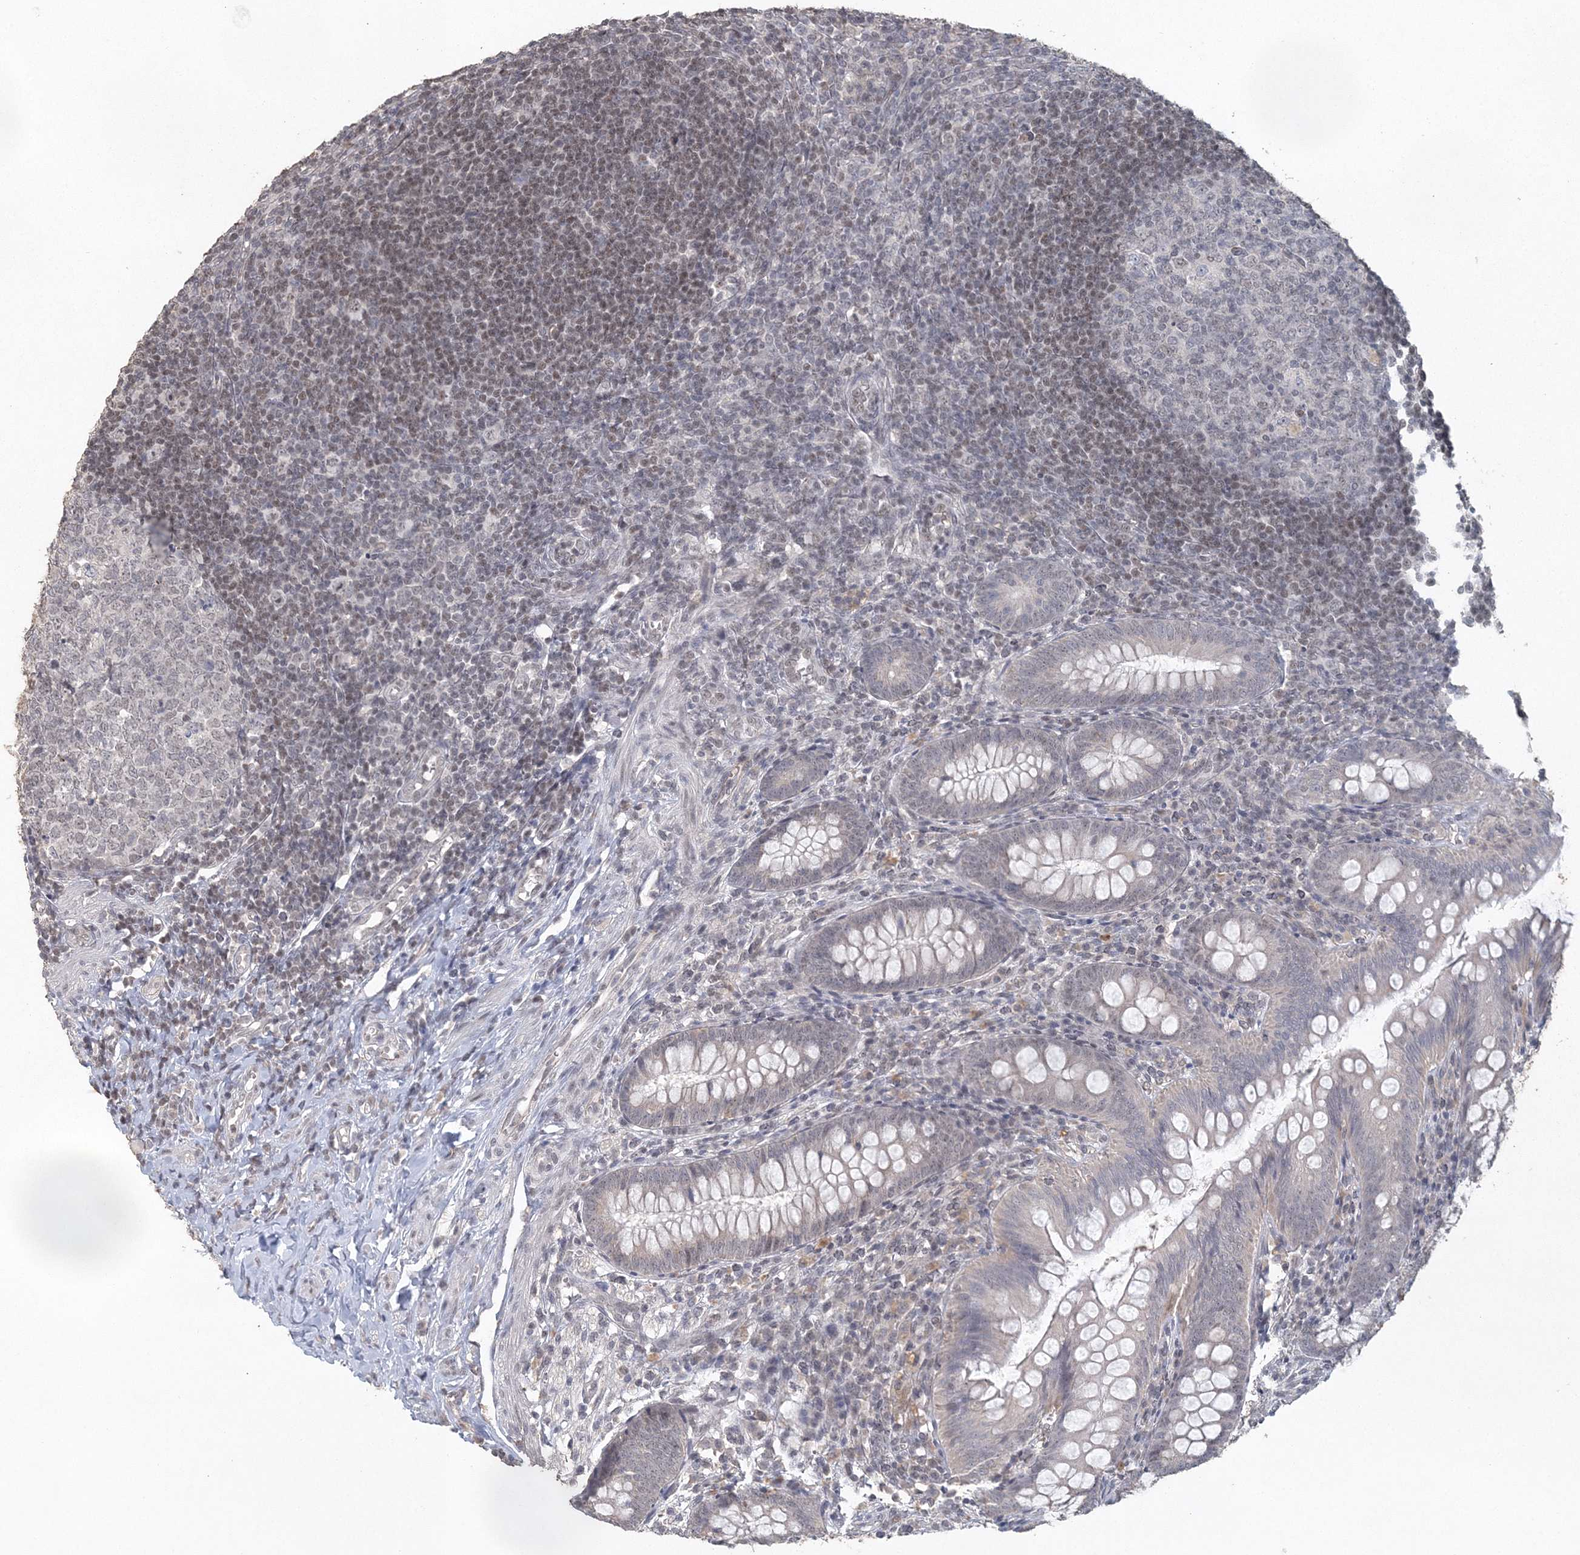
{"staining": {"intensity": "negative", "quantity": "none", "location": "none"}, "tissue": "appendix", "cell_type": "Glandular cells", "image_type": "normal", "snomed": [{"axis": "morphology", "description": "Normal tissue, NOS"}, {"axis": "topography", "description": "Appendix"}], "caption": "This is an IHC micrograph of normal human appendix. There is no expression in glandular cells.", "gene": "UIMC1", "patient": {"sex": "male", "age": 14}}